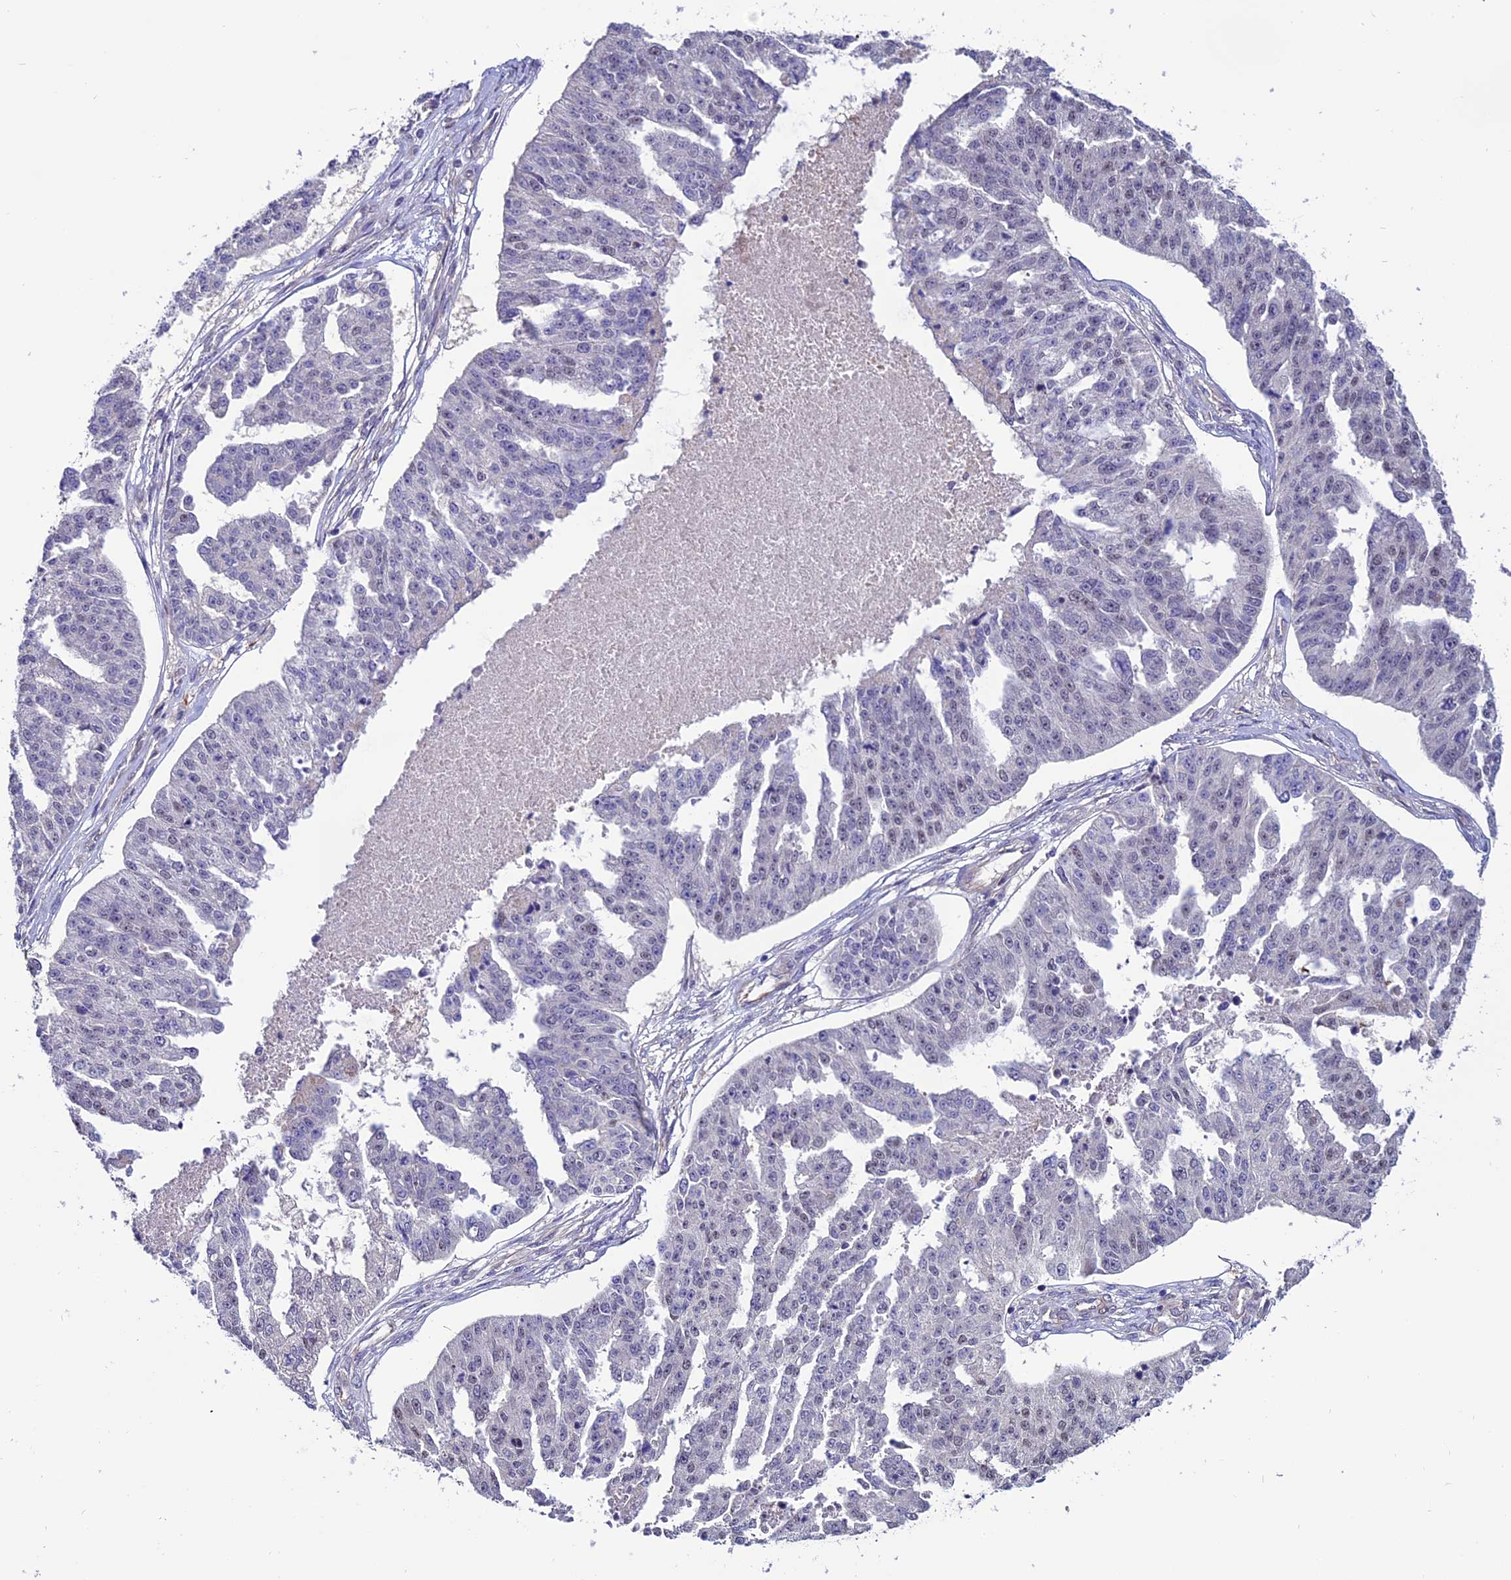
{"staining": {"intensity": "negative", "quantity": "none", "location": "none"}, "tissue": "ovarian cancer", "cell_type": "Tumor cells", "image_type": "cancer", "snomed": [{"axis": "morphology", "description": "Cystadenocarcinoma, serous, NOS"}, {"axis": "topography", "description": "Ovary"}], "caption": "Histopathology image shows no protein staining in tumor cells of ovarian cancer (serous cystadenocarcinoma) tissue.", "gene": "PDILT", "patient": {"sex": "female", "age": 58}}